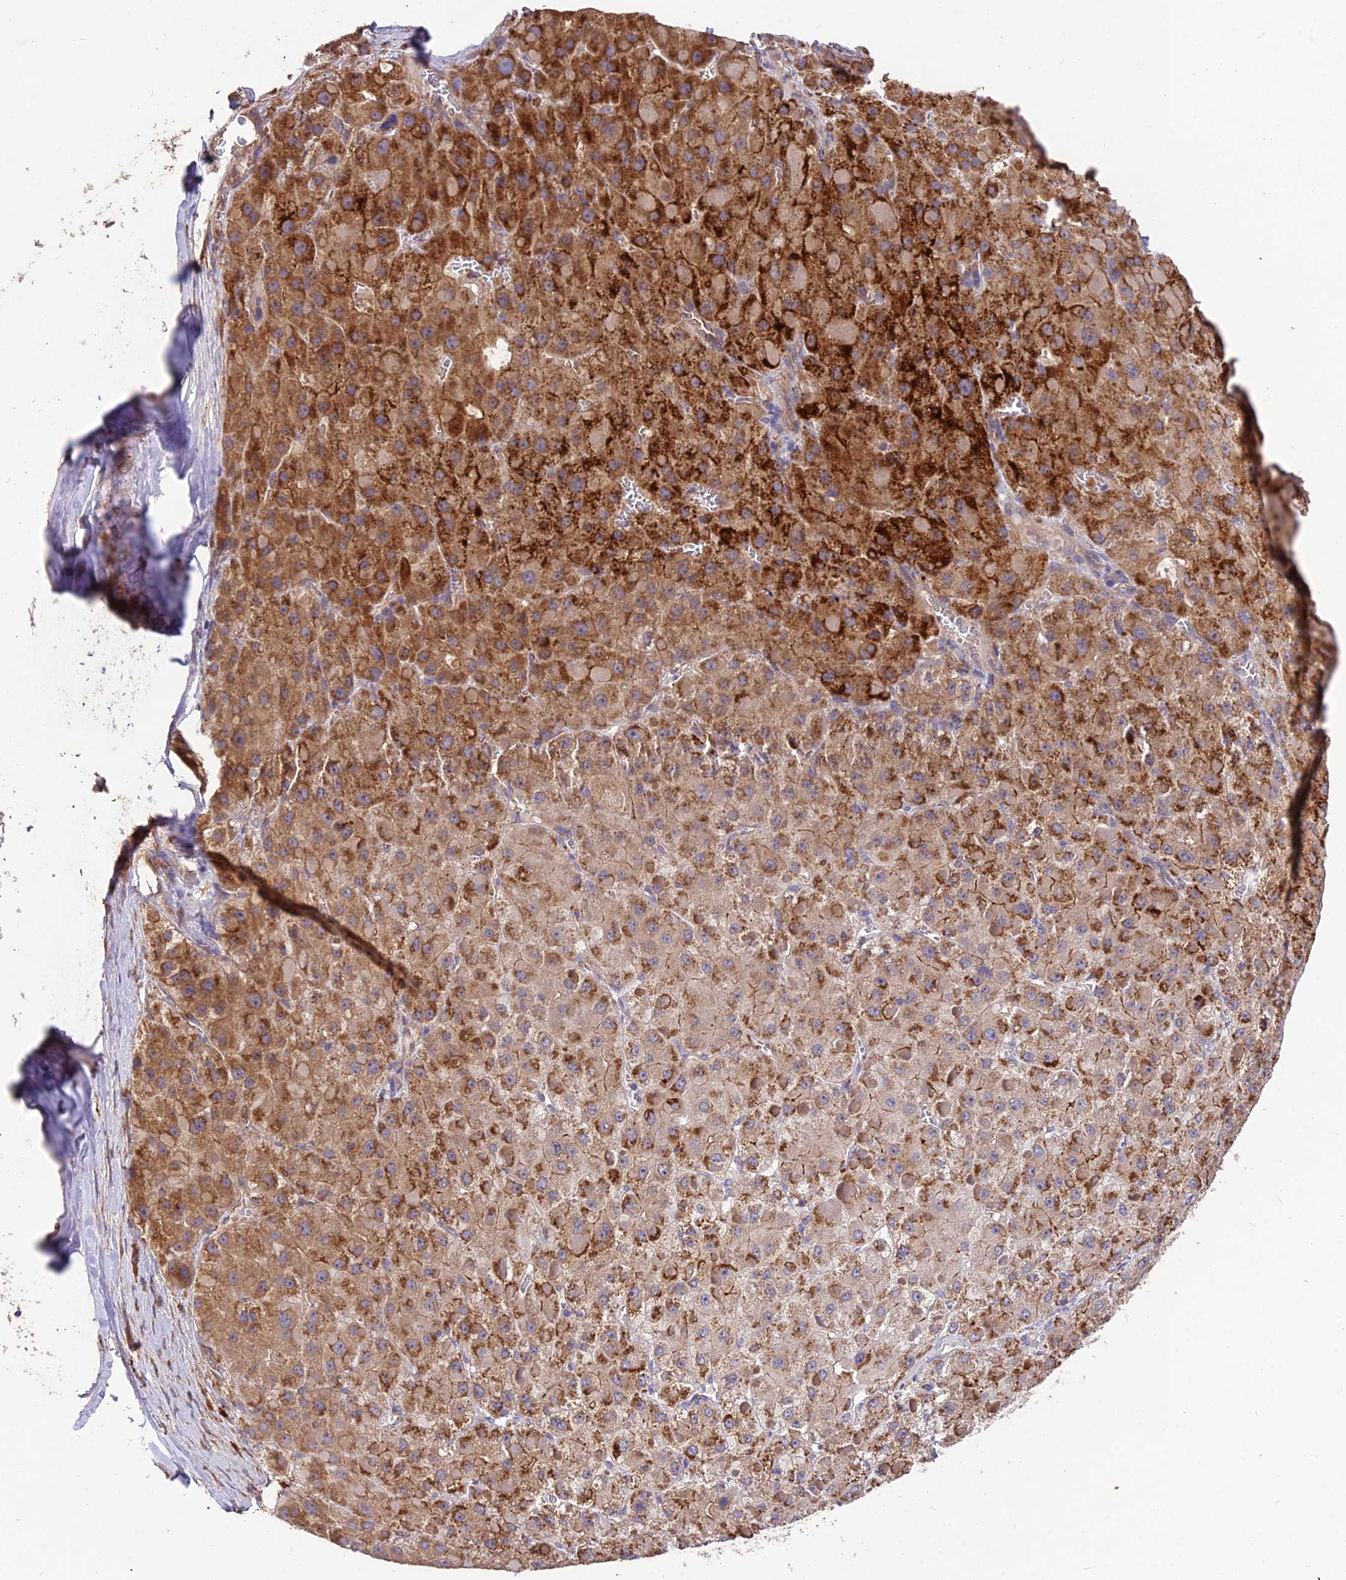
{"staining": {"intensity": "strong", "quantity": "25%-75%", "location": "cytoplasmic/membranous"}, "tissue": "liver cancer", "cell_type": "Tumor cells", "image_type": "cancer", "snomed": [{"axis": "morphology", "description": "Carcinoma, Hepatocellular, NOS"}, {"axis": "topography", "description": "Liver"}], "caption": "Protein staining of hepatocellular carcinoma (liver) tissue reveals strong cytoplasmic/membranous staining in about 25%-75% of tumor cells. Using DAB (brown) and hematoxylin (blue) stains, captured at high magnification using brightfield microscopy.", "gene": "SDHD", "patient": {"sex": "female", "age": 73}}